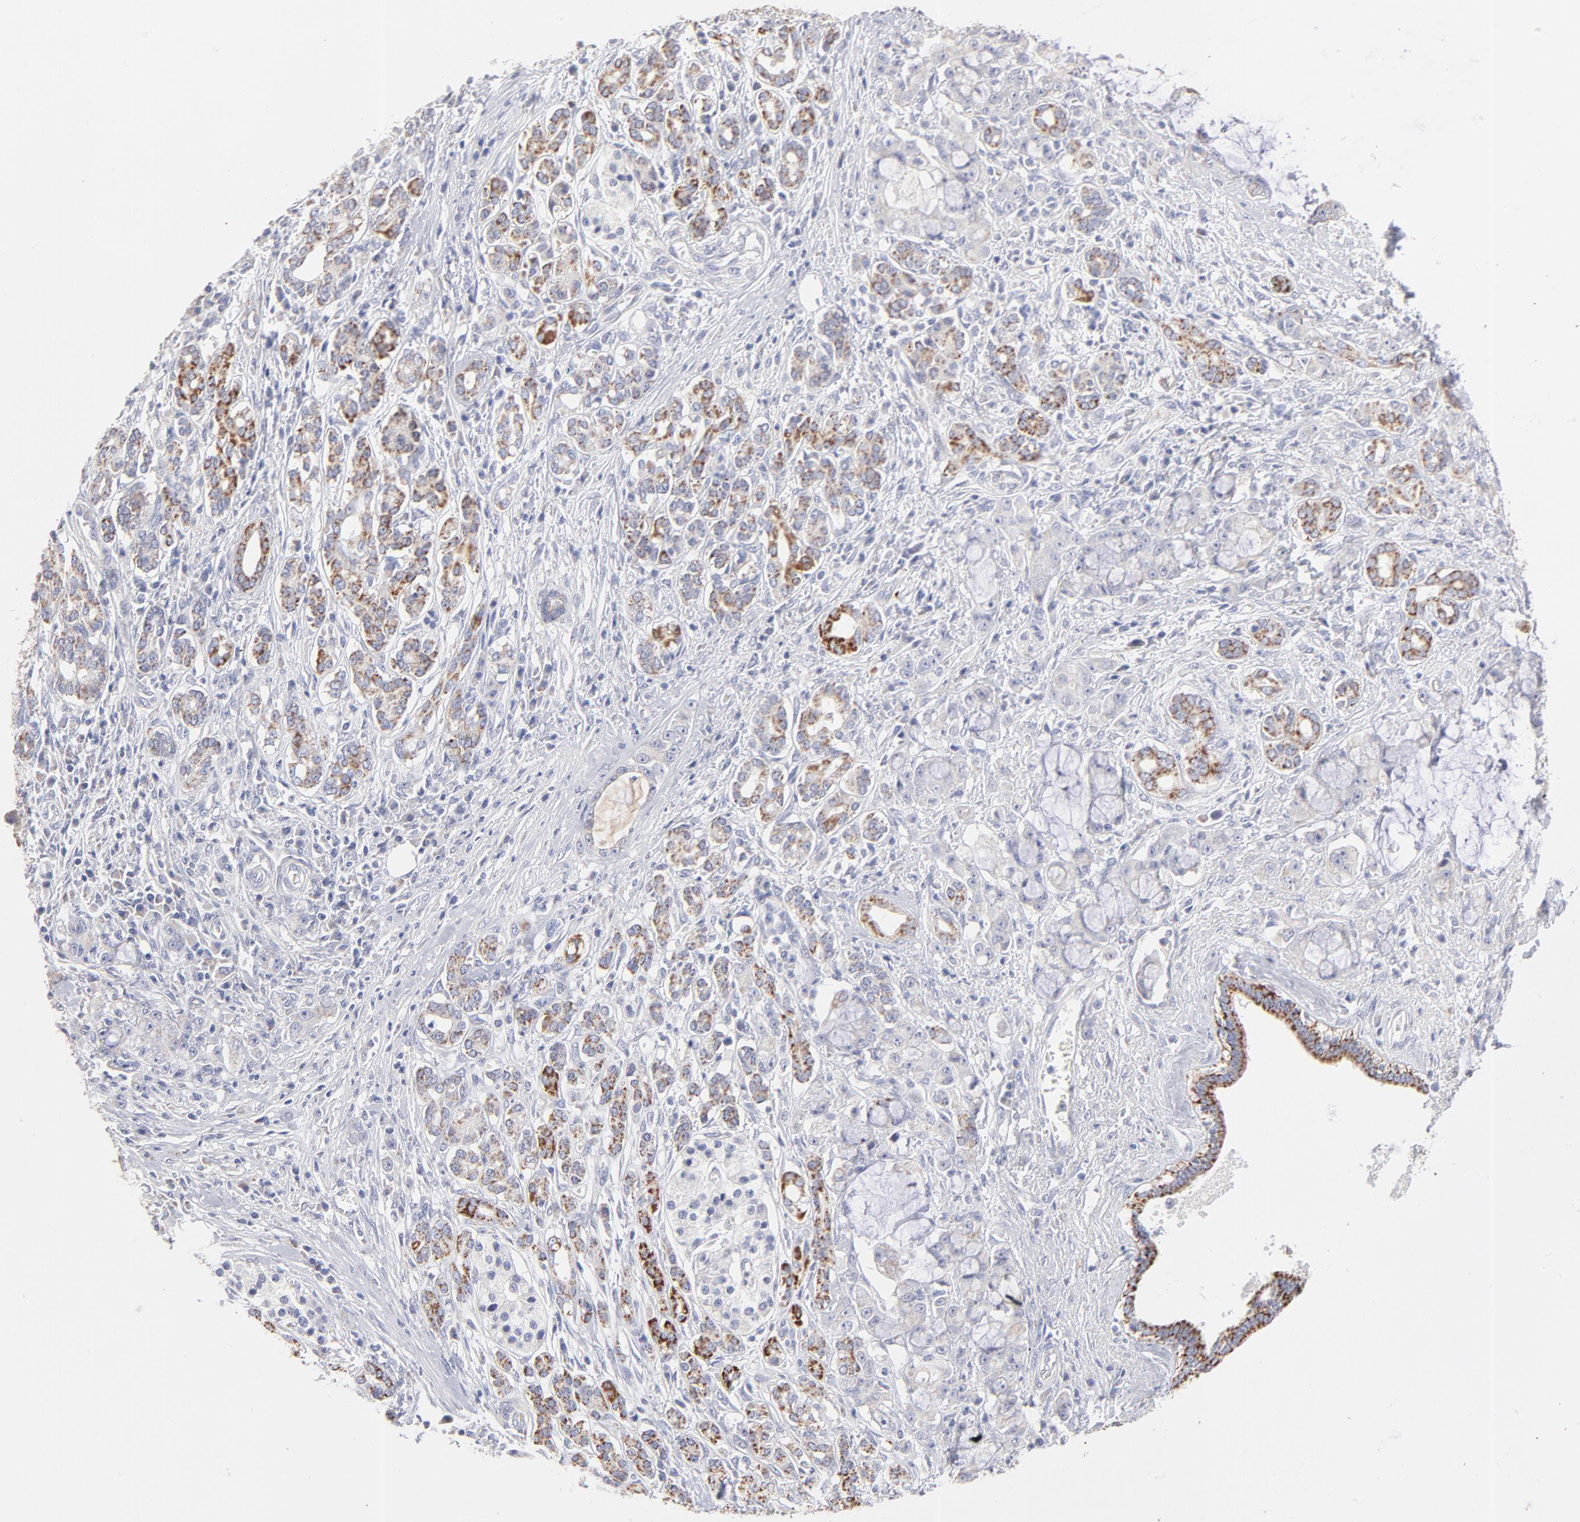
{"staining": {"intensity": "weak", "quantity": "25%-75%", "location": "cytoplasmic/membranous"}, "tissue": "pancreatic cancer", "cell_type": "Tumor cells", "image_type": "cancer", "snomed": [{"axis": "morphology", "description": "Adenocarcinoma, NOS"}, {"axis": "topography", "description": "Pancreas"}], "caption": "DAB (3,3'-diaminobenzidine) immunohistochemical staining of human pancreatic cancer (adenocarcinoma) demonstrates weak cytoplasmic/membranous protein expression in approximately 25%-75% of tumor cells.", "gene": "TST", "patient": {"sex": "female", "age": 73}}